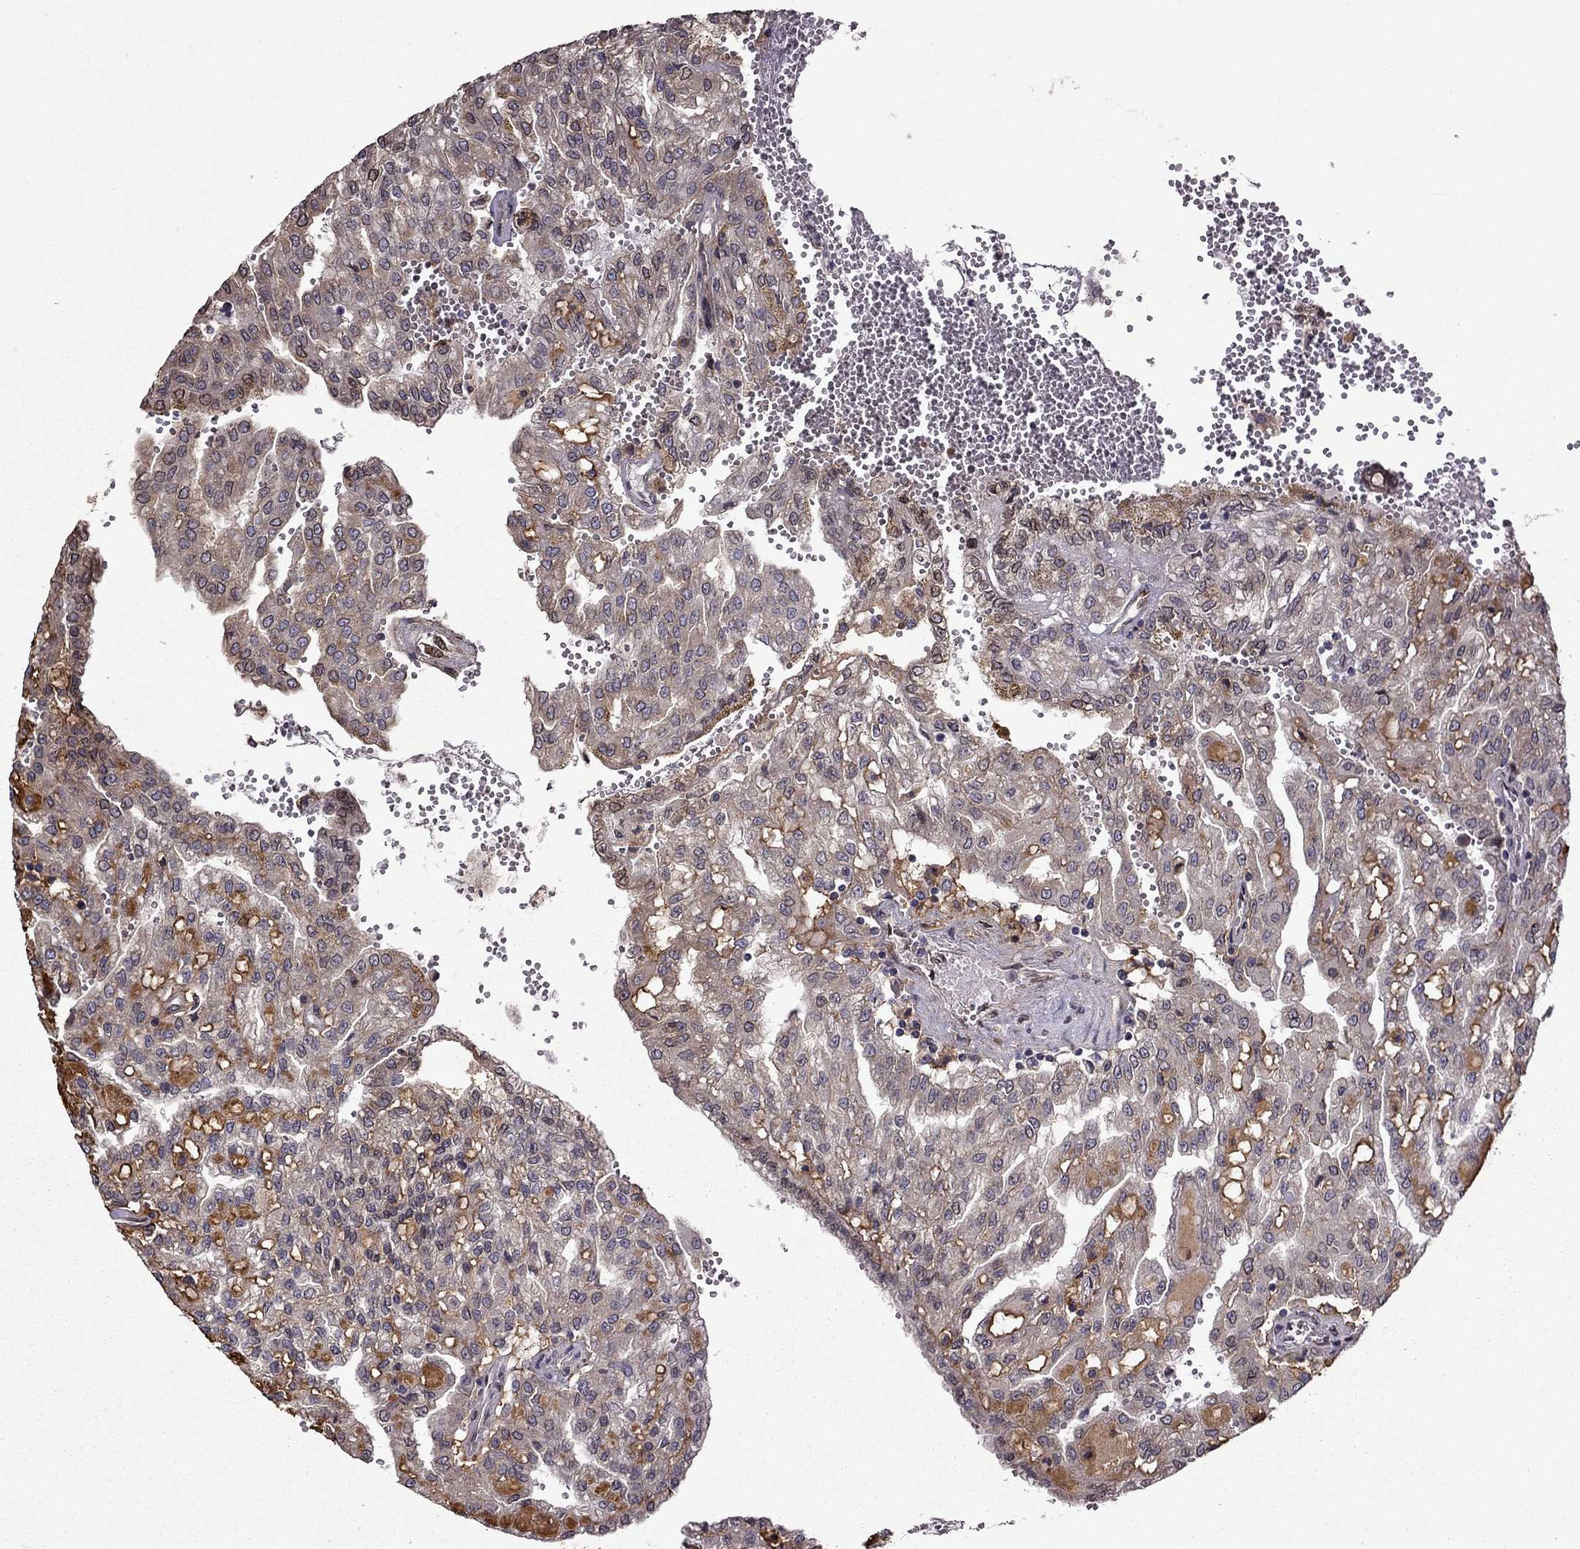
{"staining": {"intensity": "weak", "quantity": ">75%", "location": "cytoplasmic/membranous"}, "tissue": "renal cancer", "cell_type": "Tumor cells", "image_type": "cancer", "snomed": [{"axis": "morphology", "description": "Adenocarcinoma, NOS"}, {"axis": "topography", "description": "Kidney"}], "caption": "The micrograph shows immunohistochemical staining of renal cancer. There is weak cytoplasmic/membranous positivity is present in about >75% of tumor cells.", "gene": "IKBIP", "patient": {"sex": "male", "age": 63}}